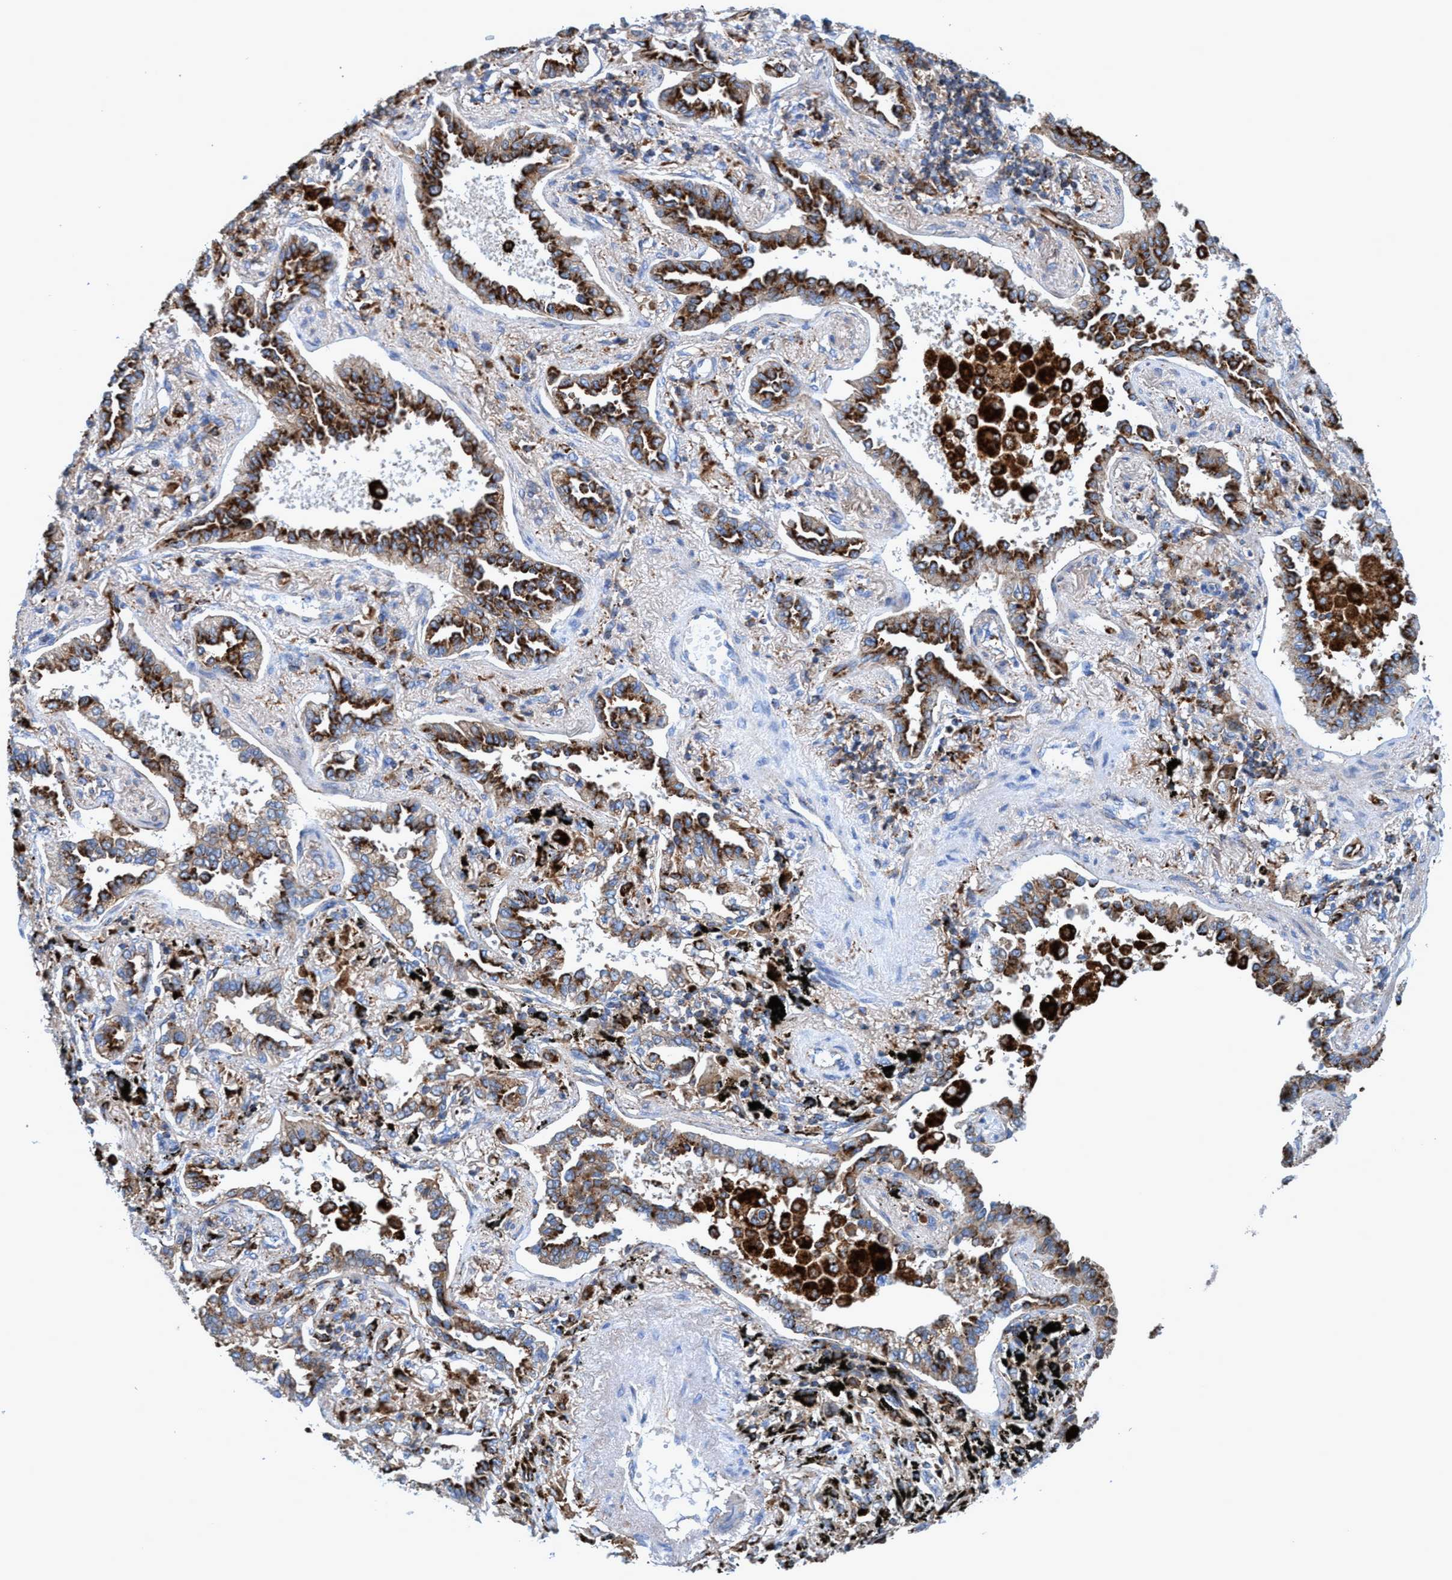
{"staining": {"intensity": "strong", "quantity": "25%-75%", "location": "cytoplasmic/membranous"}, "tissue": "lung cancer", "cell_type": "Tumor cells", "image_type": "cancer", "snomed": [{"axis": "morphology", "description": "Normal tissue, NOS"}, {"axis": "morphology", "description": "Adenocarcinoma, NOS"}, {"axis": "topography", "description": "Lung"}], "caption": "Protein expression analysis of adenocarcinoma (lung) shows strong cytoplasmic/membranous positivity in about 25%-75% of tumor cells.", "gene": "TRIM65", "patient": {"sex": "male", "age": 59}}